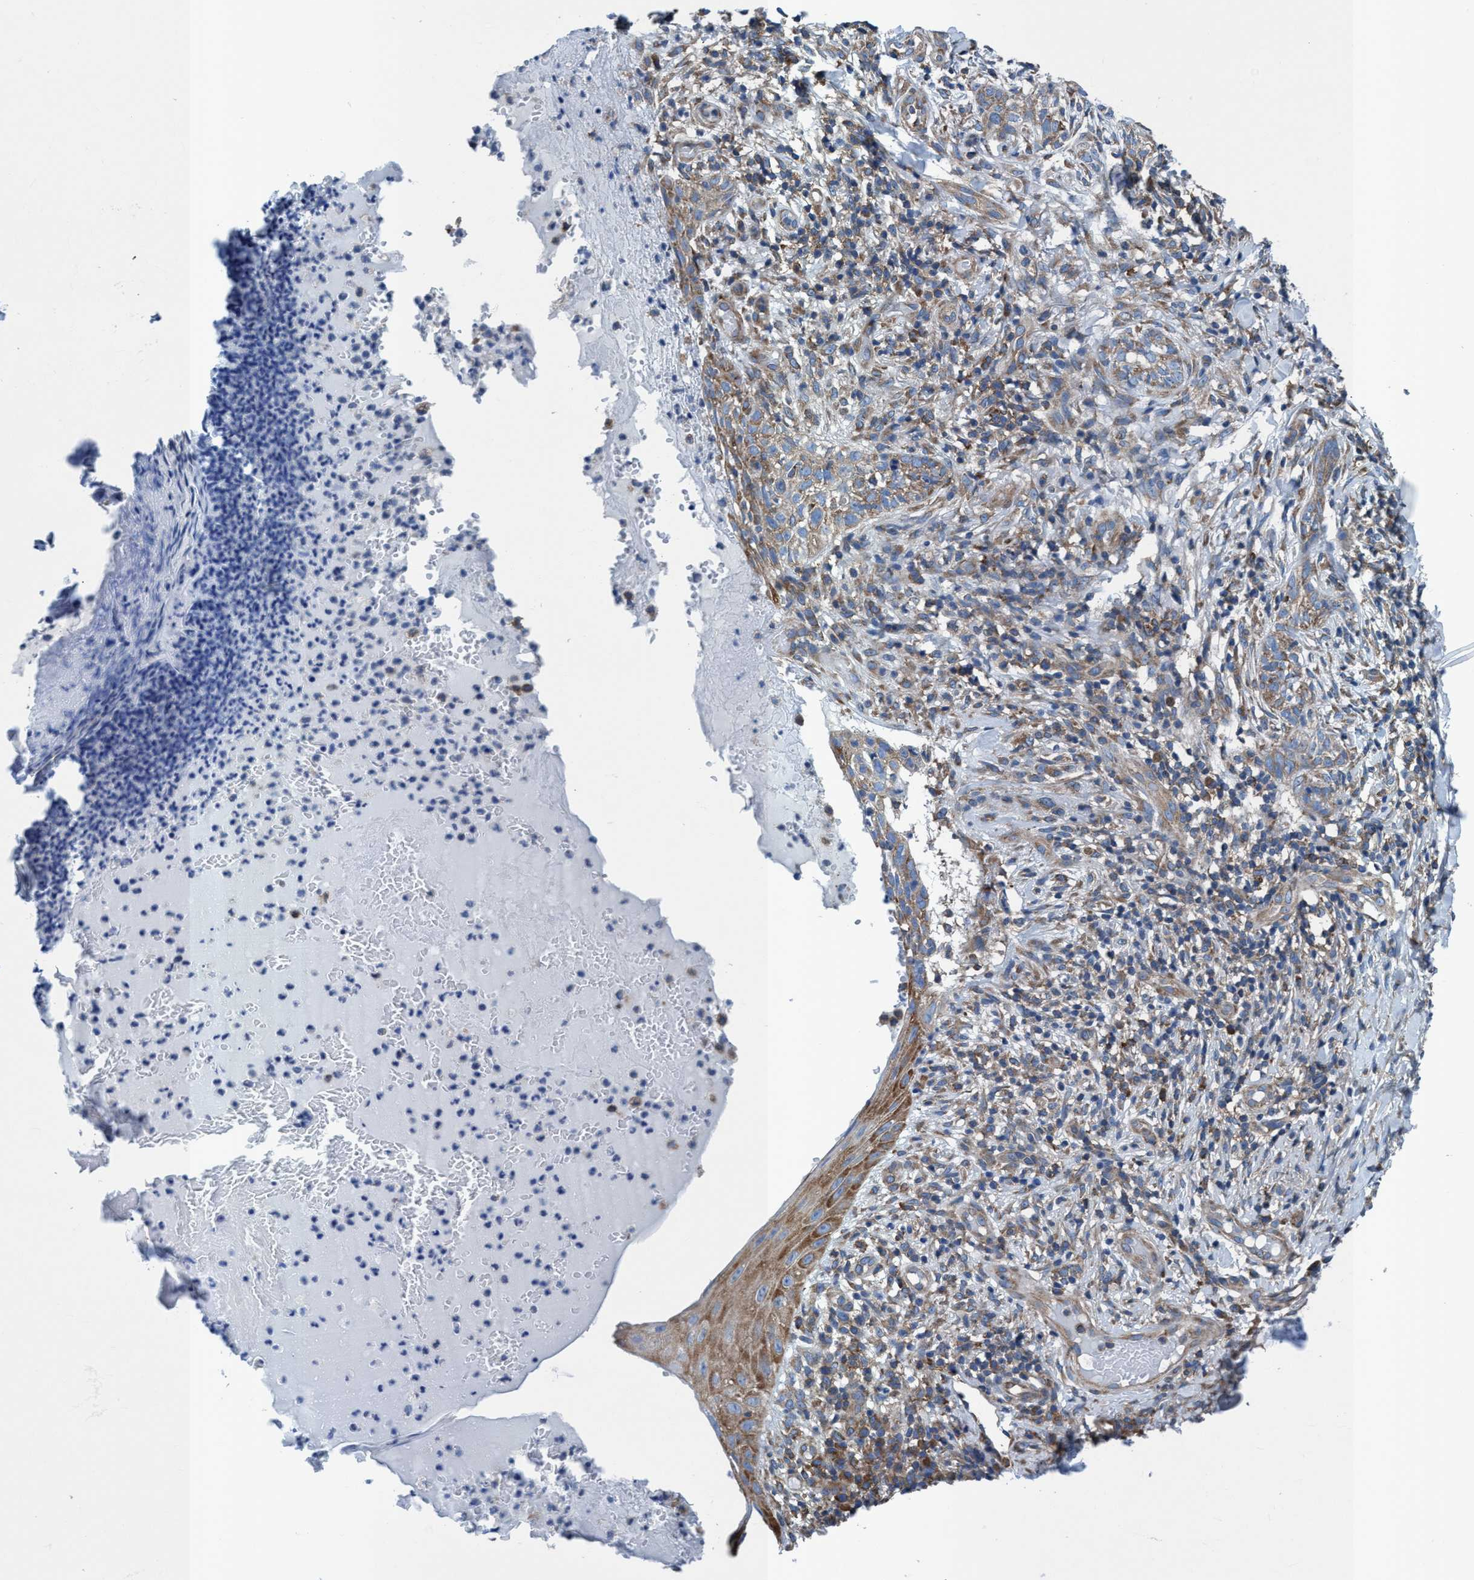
{"staining": {"intensity": "weak", "quantity": ">75%", "location": "cytoplasmic/membranous"}, "tissue": "skin cancer", "cell_type": "Tumor cells", "image_type": "cancer", "snomed": [{"axis": "morphology", "description": "Normal tissue, NOS"}, {"axis": "morphology", "description": "Basal cell carcinoma"}, {"axis": "topography", "description": "Skin"}], "caption": "Protein expression analysis of human skin basal cell carcinoma reveals weak cytoplasmic/membranous expression in about >75% of tumor cells.", "gene": "NMT1", "patient": {"sex": "male", "age": 67}}